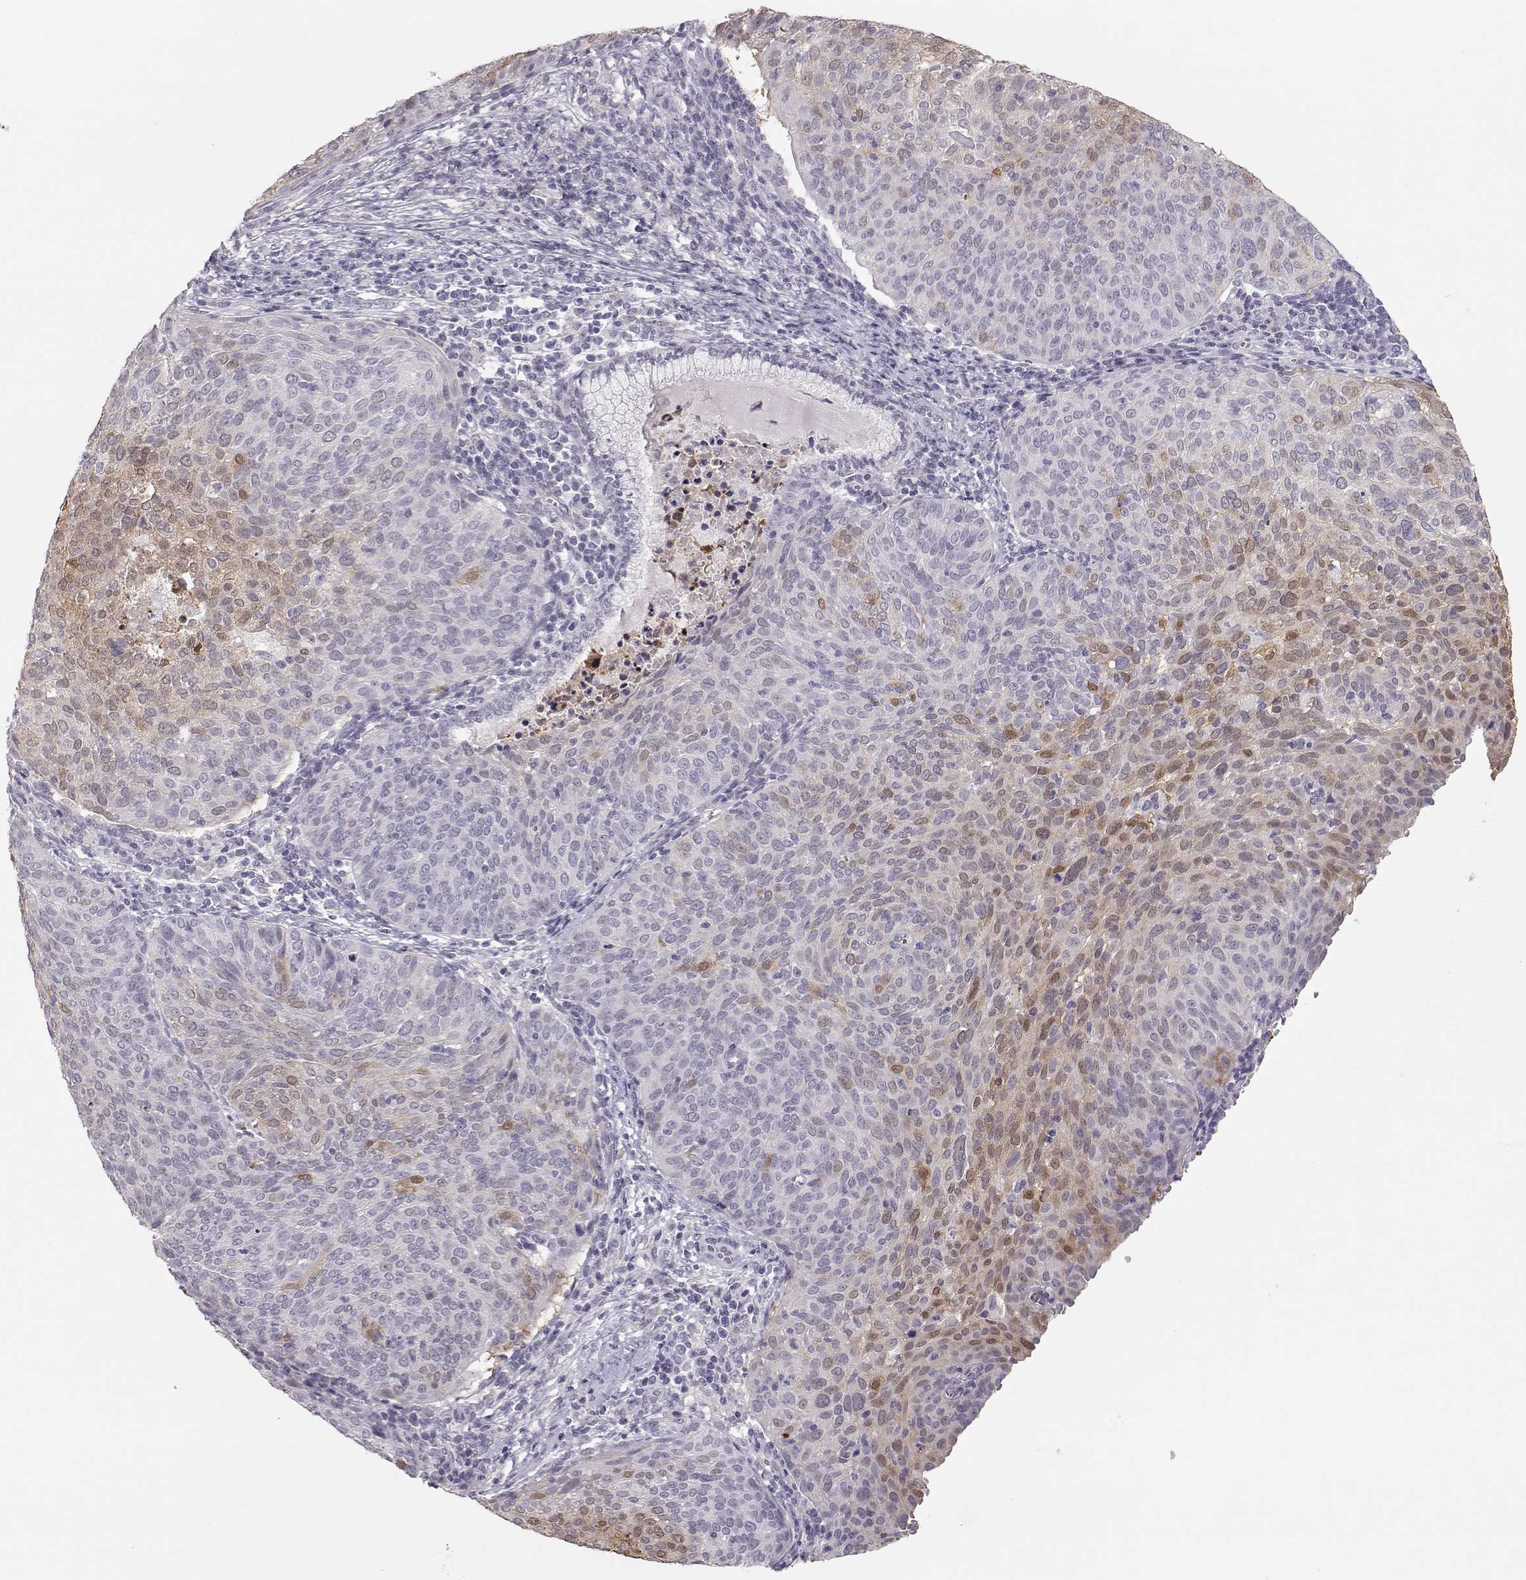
{"staining": {"intensity": "weak", "quantity": "<25%", "location": "cytoplasmic/membranous"}, "tissue": "cervical cancer", "cell_type": "Tumor cells", "image_type": "cancer", "snomed": [{"axis": "morphology", "description": "Squamous cell carcinoma, NOS"}, {"axis": "topography", "description": "Cervix"}], "caption": "DAB immunohistochemical staining of squamous cell carcinoma (cervical) demonstrates no significant expression in tumor cells.", "gene": "POU1F1", "patient": {"sex": "female", "age": 39}}